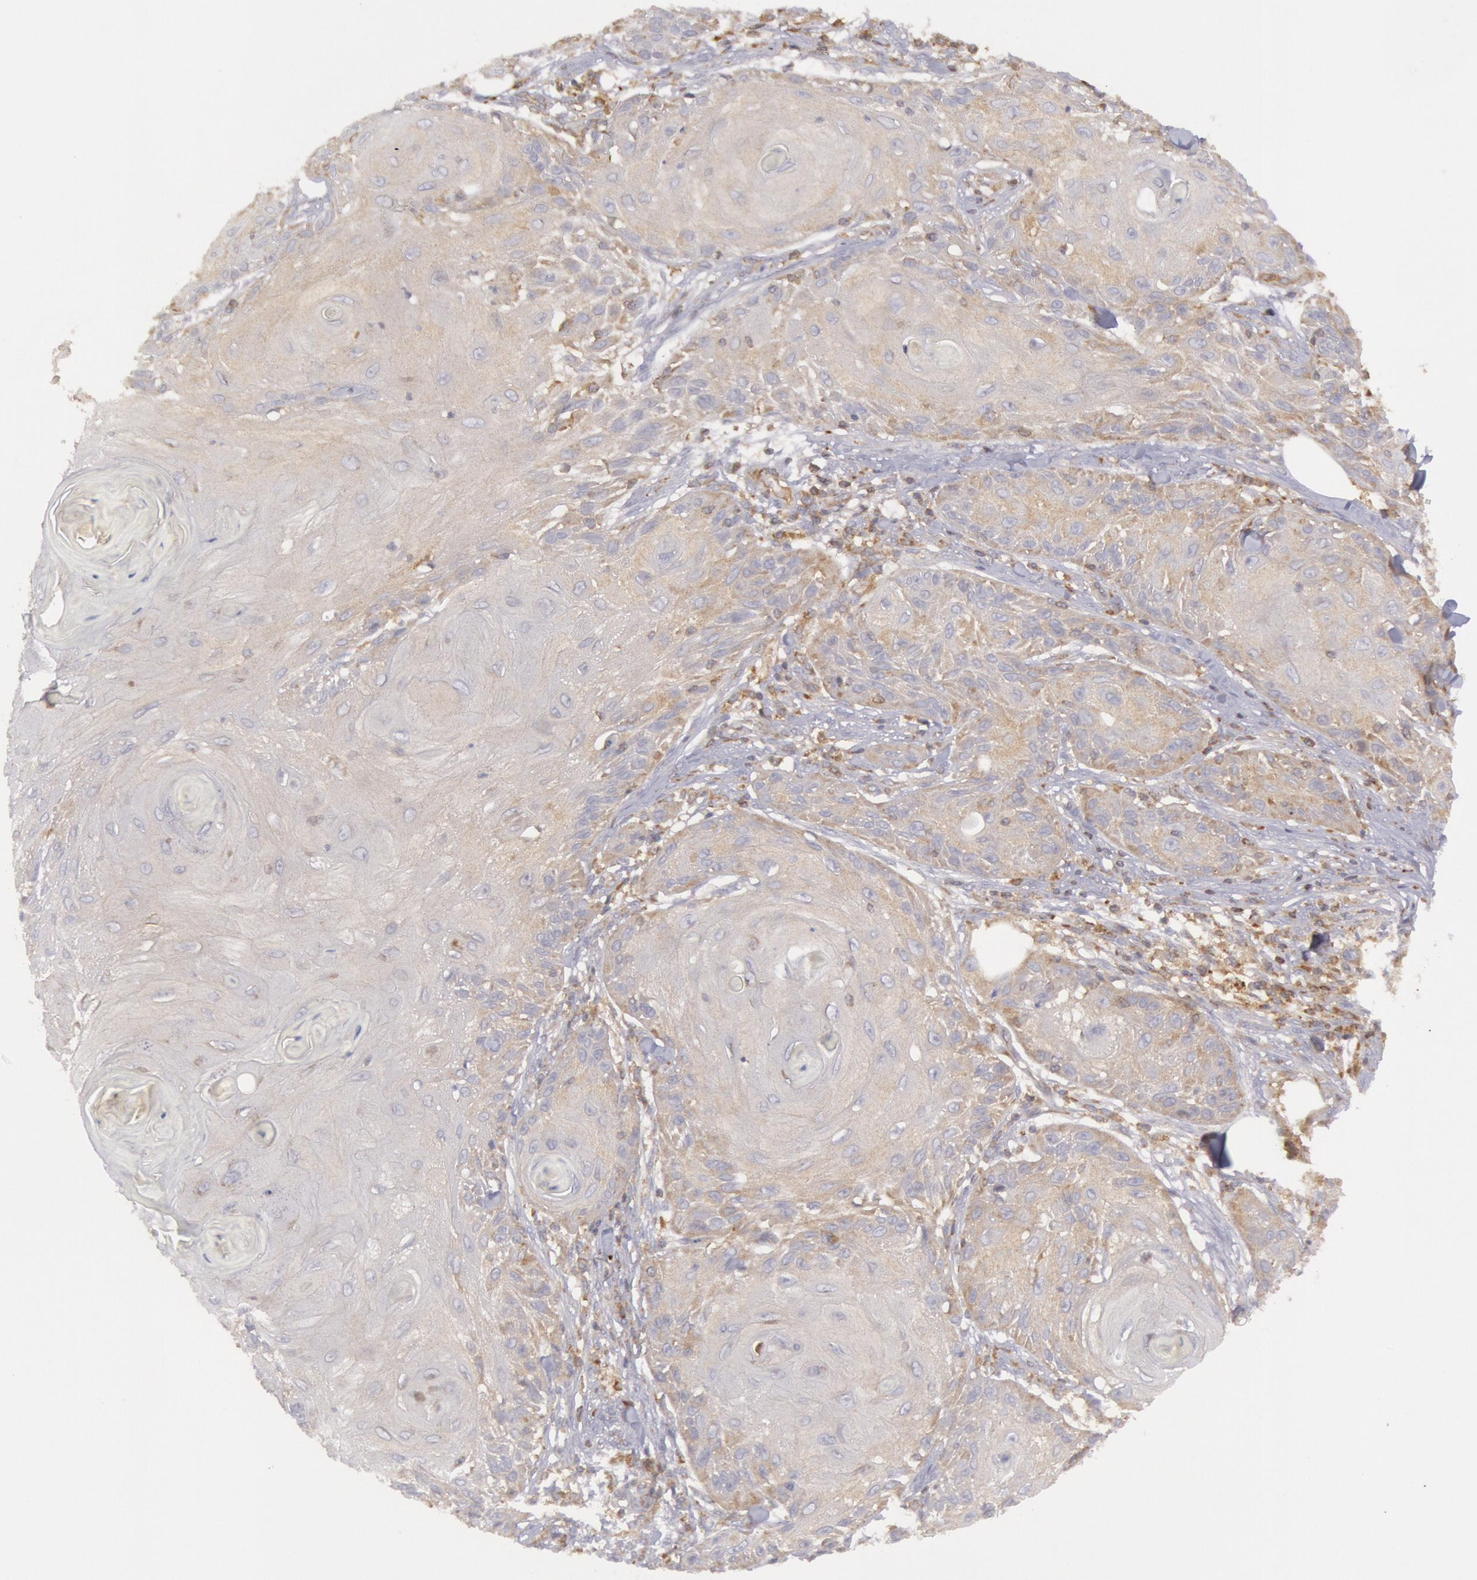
{"staining": {"intensity": "weak", "quantity": ">75%", "location": "cytoplasmic/membranous"}, "tissue": "skin cancer", "cell_type": "Tumor cells", "image_type": "cancer", "snomed": [{"axis": "morphology", "description": "Squamous cell carcinoma, NOS"}, {"axis": "topography", "description": "Skin"}], "caption": "High-power microscopy captured an IHC photomicrograph of squamous cell carcinoma (skin), revealing weak cytoplasmic/membranous positivity in approximately >75% of tumor cells.", "gene": "IKBKB", "patient": {"sex": "female", "age": 88}}